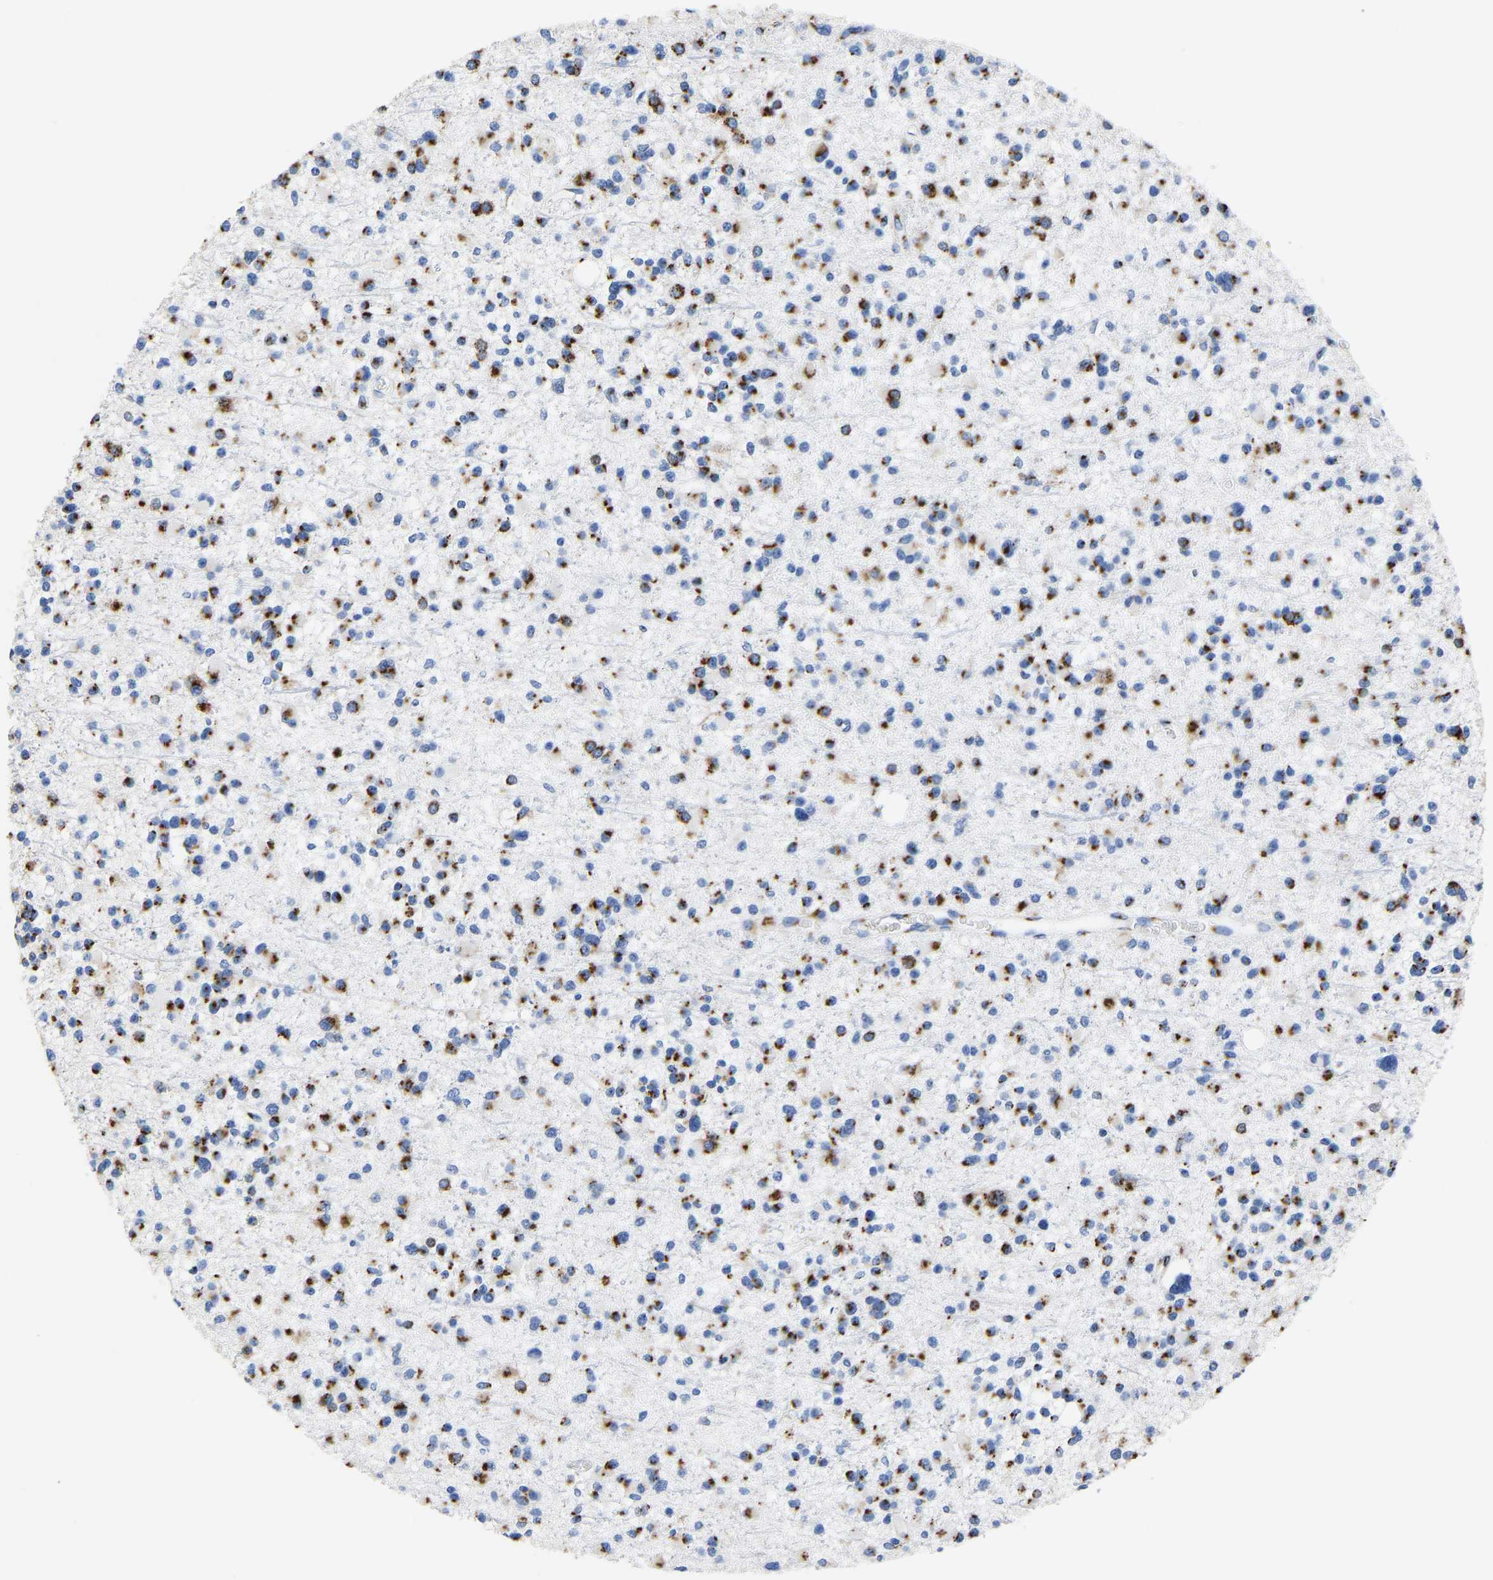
{"staining": {"intensity": "strong", "quantity": ">75%", "location": "cytoplasmic/membranous"}, "tissue": "glioma", "cell_type": "Tumor cells", "image_type": "cancer", "snomed": [{"axis": "morphology", "description": "Glioma, malignant, Low grade"}, {"axis": "topography", "description": "Brain"}], "caption": "Tumor cells exhibit high levels of strong cytoplasmic/membranous expression in approximately >75% of cells in human malignant low-grade glioma. The staining is performed using DAB (3,3'-diaminobenzidine) brown chromogen to label protein expression. The nuclei are counter-stained blue using hematoxylin.", "gene": "TMEM87A", "patient": {"sex": "female", "age": 22}}